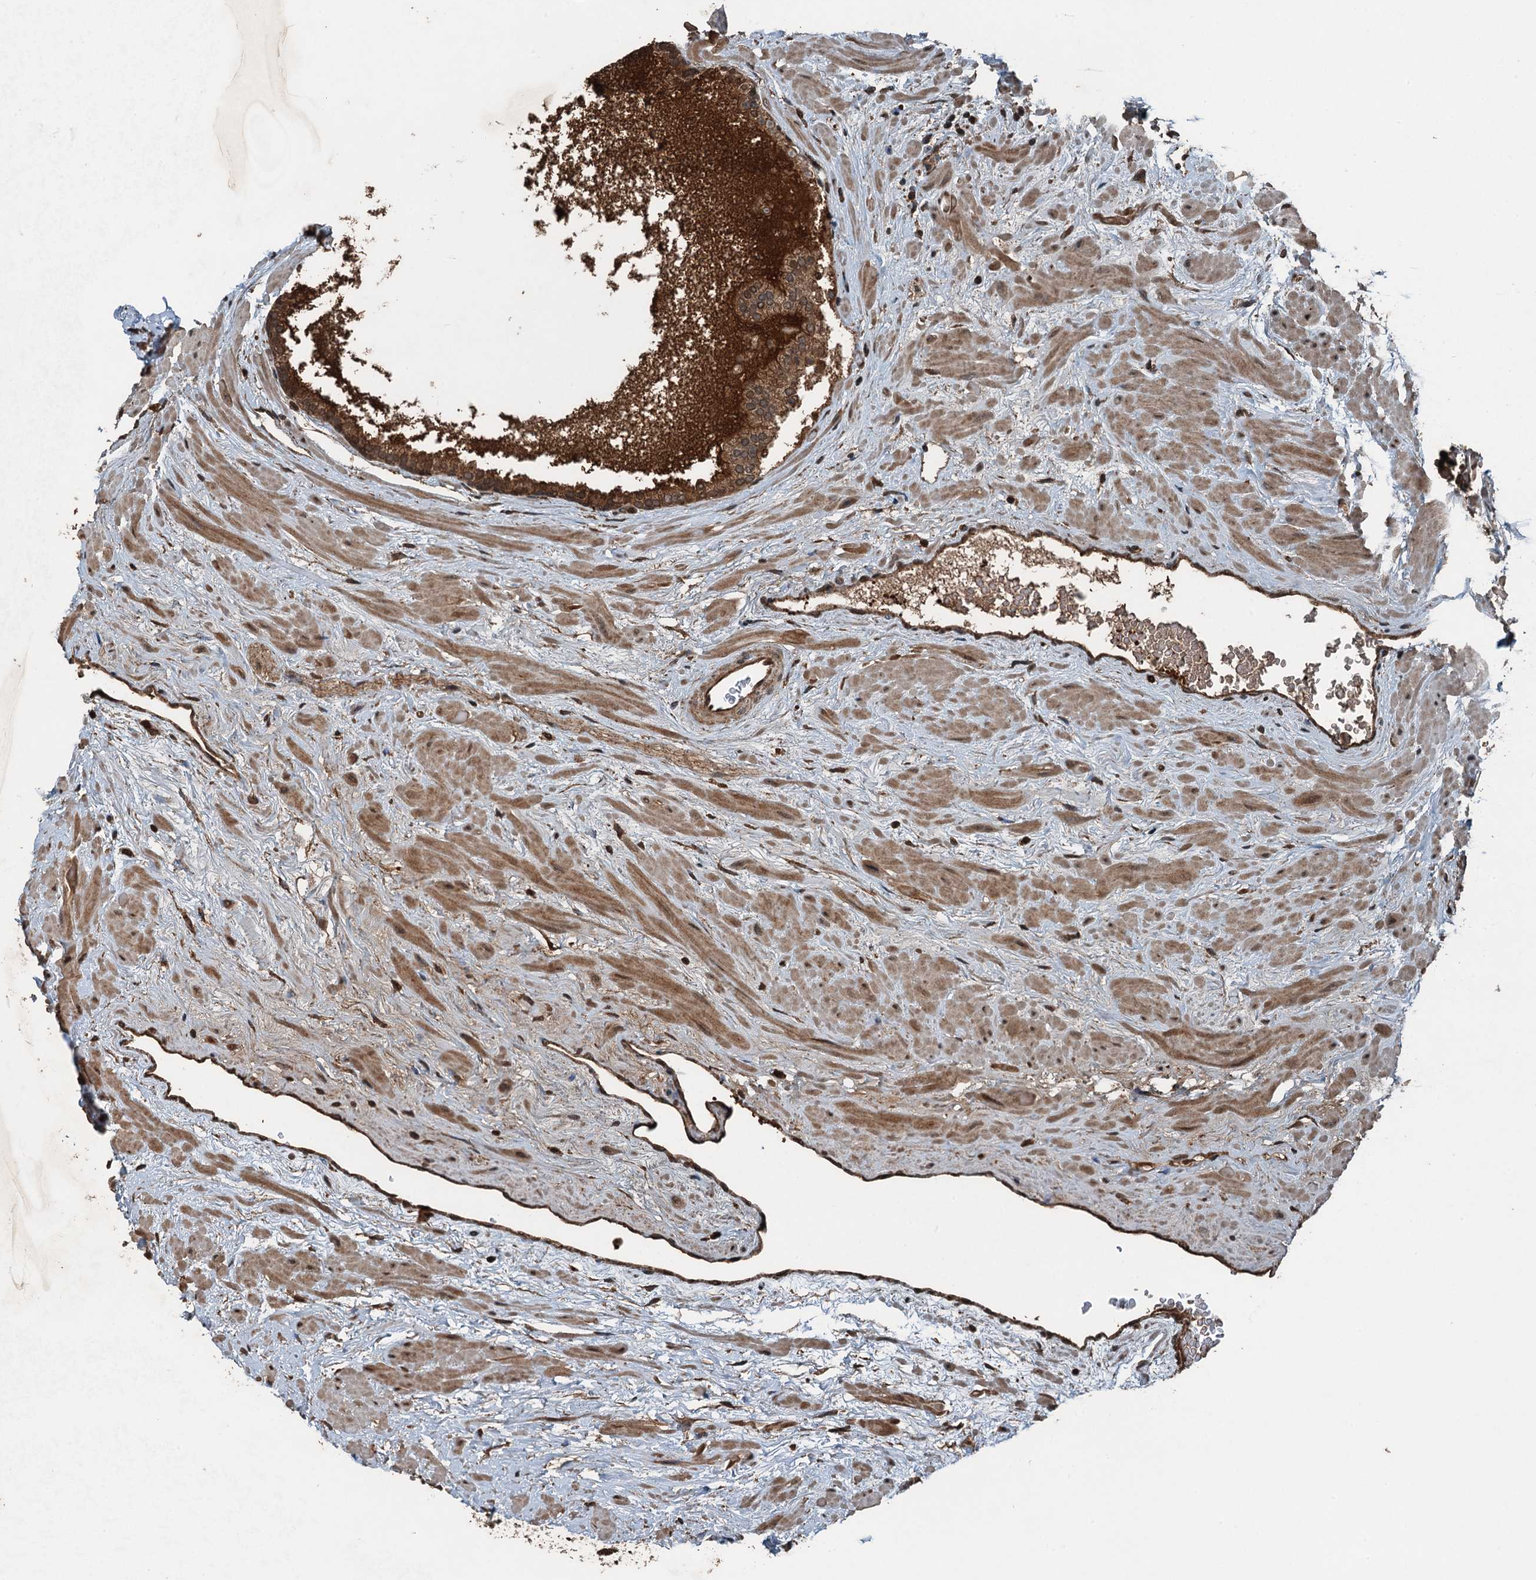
{"staining": {"intensity": "strong", "quantity": ">75%", "location": "cytoplasmic/membranous"}, "tissue": "prostate", "cell_type": "Glandular cells", "image_type": "normal", "snomed": [{"axis": "morphology", "description": "Normal tissue, NOS"}, {"axis": "topography", "description": "Prostate"}], "caption": "High-power microscopy captured an immunohistochemistry (IHC) image of benign prostate, revealing strong cytoplasmic/membranous positivity in approximately >75% of glandular cells.", "gene": "TCTN1", "patient": {"sex": "male", "age": 48}}